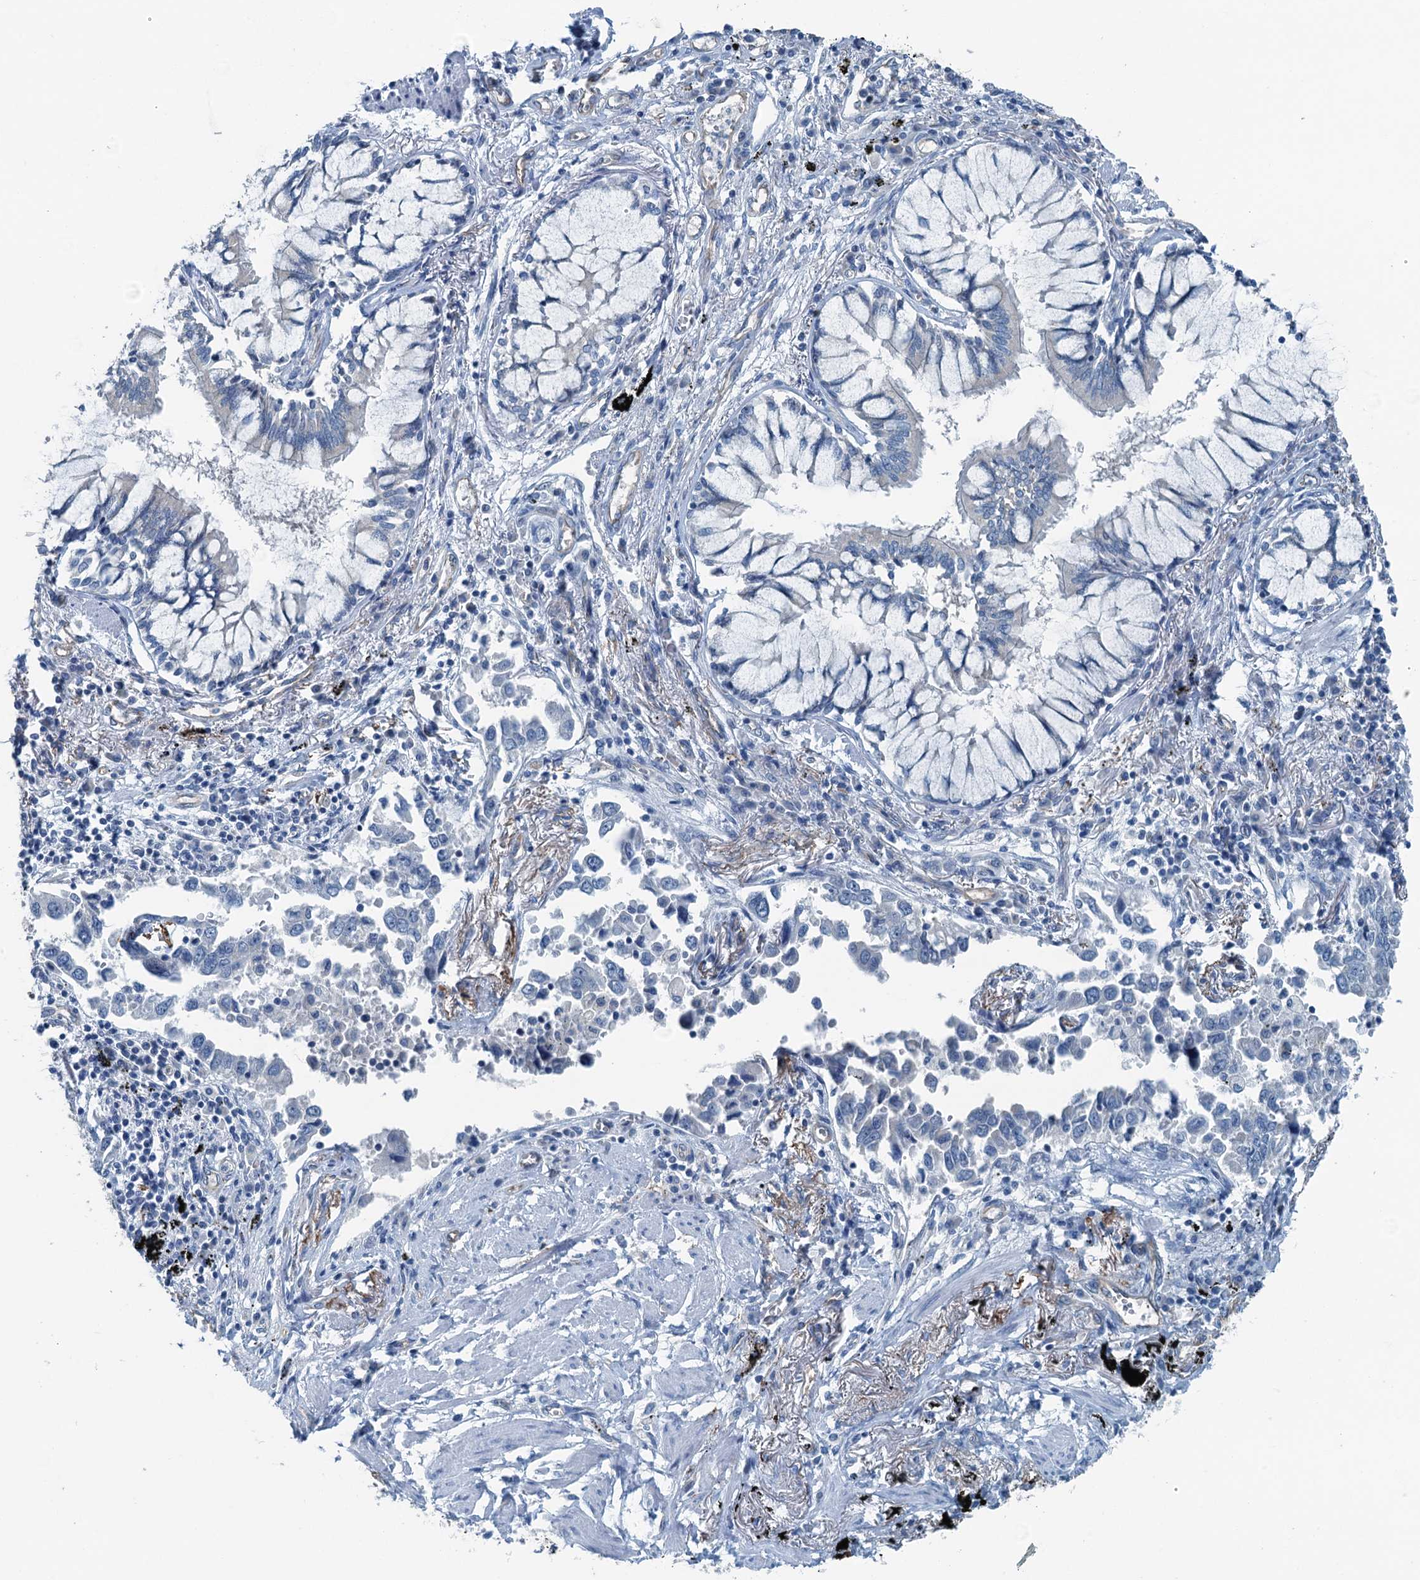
{"staining": {"intensity": "negative", "quantity": "none", "location": "none"}, "tissue": "lung cancer", "cell_type": "Tumor cells", "image_type": "cancer", "snomed": [{"axis": "morphology", "description": "Adenocarcinoma, NOS"}, {"axis": "topography", "description": "Lung"}], "caption": "This is an immunohistochemistry (IHC) histopathology image of human lung cancer (adenocarcinoma). There is no expression in tumor cells.", "gene": "GFOD2", "patient": {"sex": "male", "age": 67}}